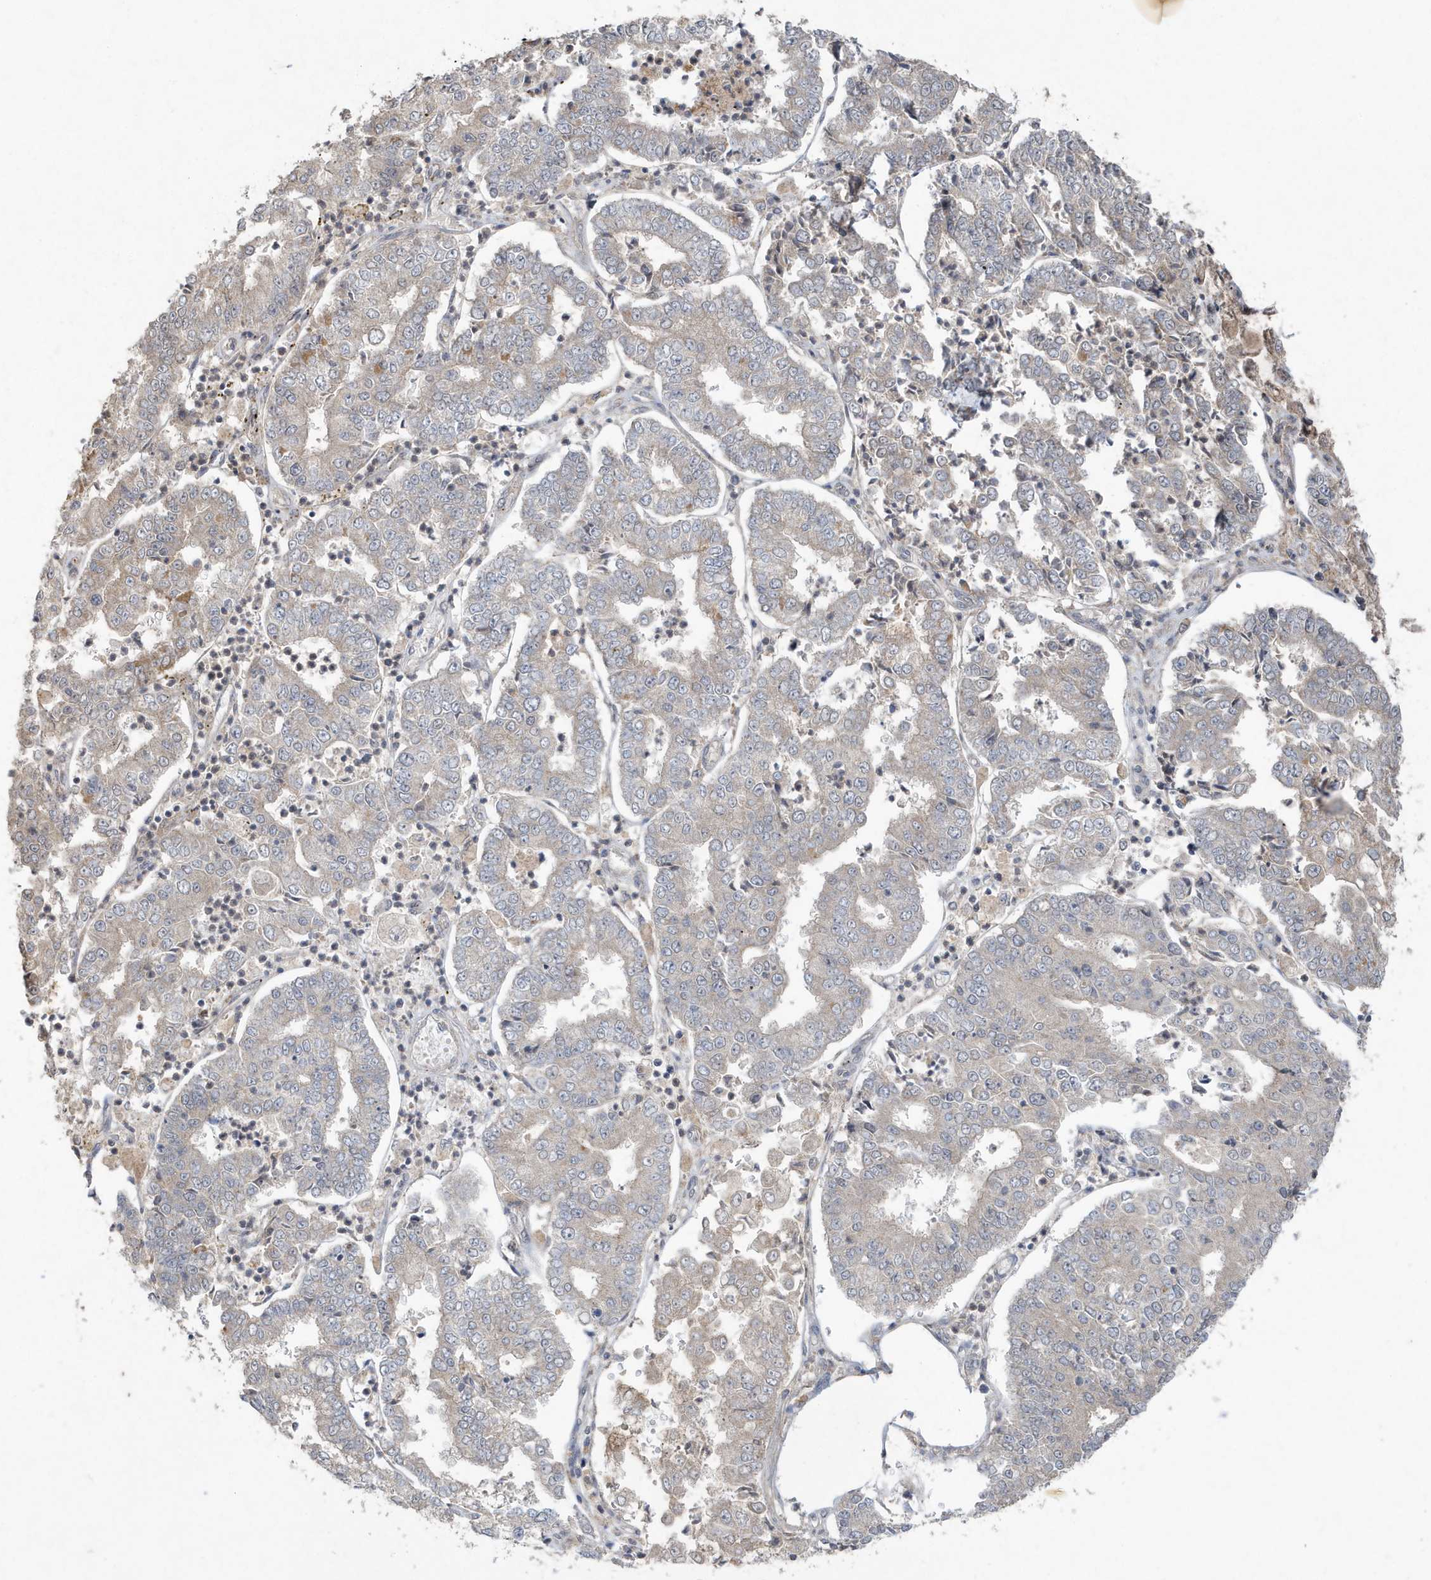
{"staining": {"intensity": "weak", "quantity": "25%-75%", "location": "cytoplasmic/membranous"}, "tissue": "stomach cancer", "cell_type": "Tumor cells", "image_type": "cancer", "snomed": [{"axis": "morphology", "description": "Adenocarcinoma, NOS"}, {"axis": "topography", "description": "Stomach"}], "caption": "High-power microscopy captured an immunohistochemistry image of stomach adenocarcinoma, revealing weak cytoplasmic/membranous staining in approximately 25%-75% of tumor cells.", "gene": "C1RL", "patient": {"sex": "male", "age": 76}}